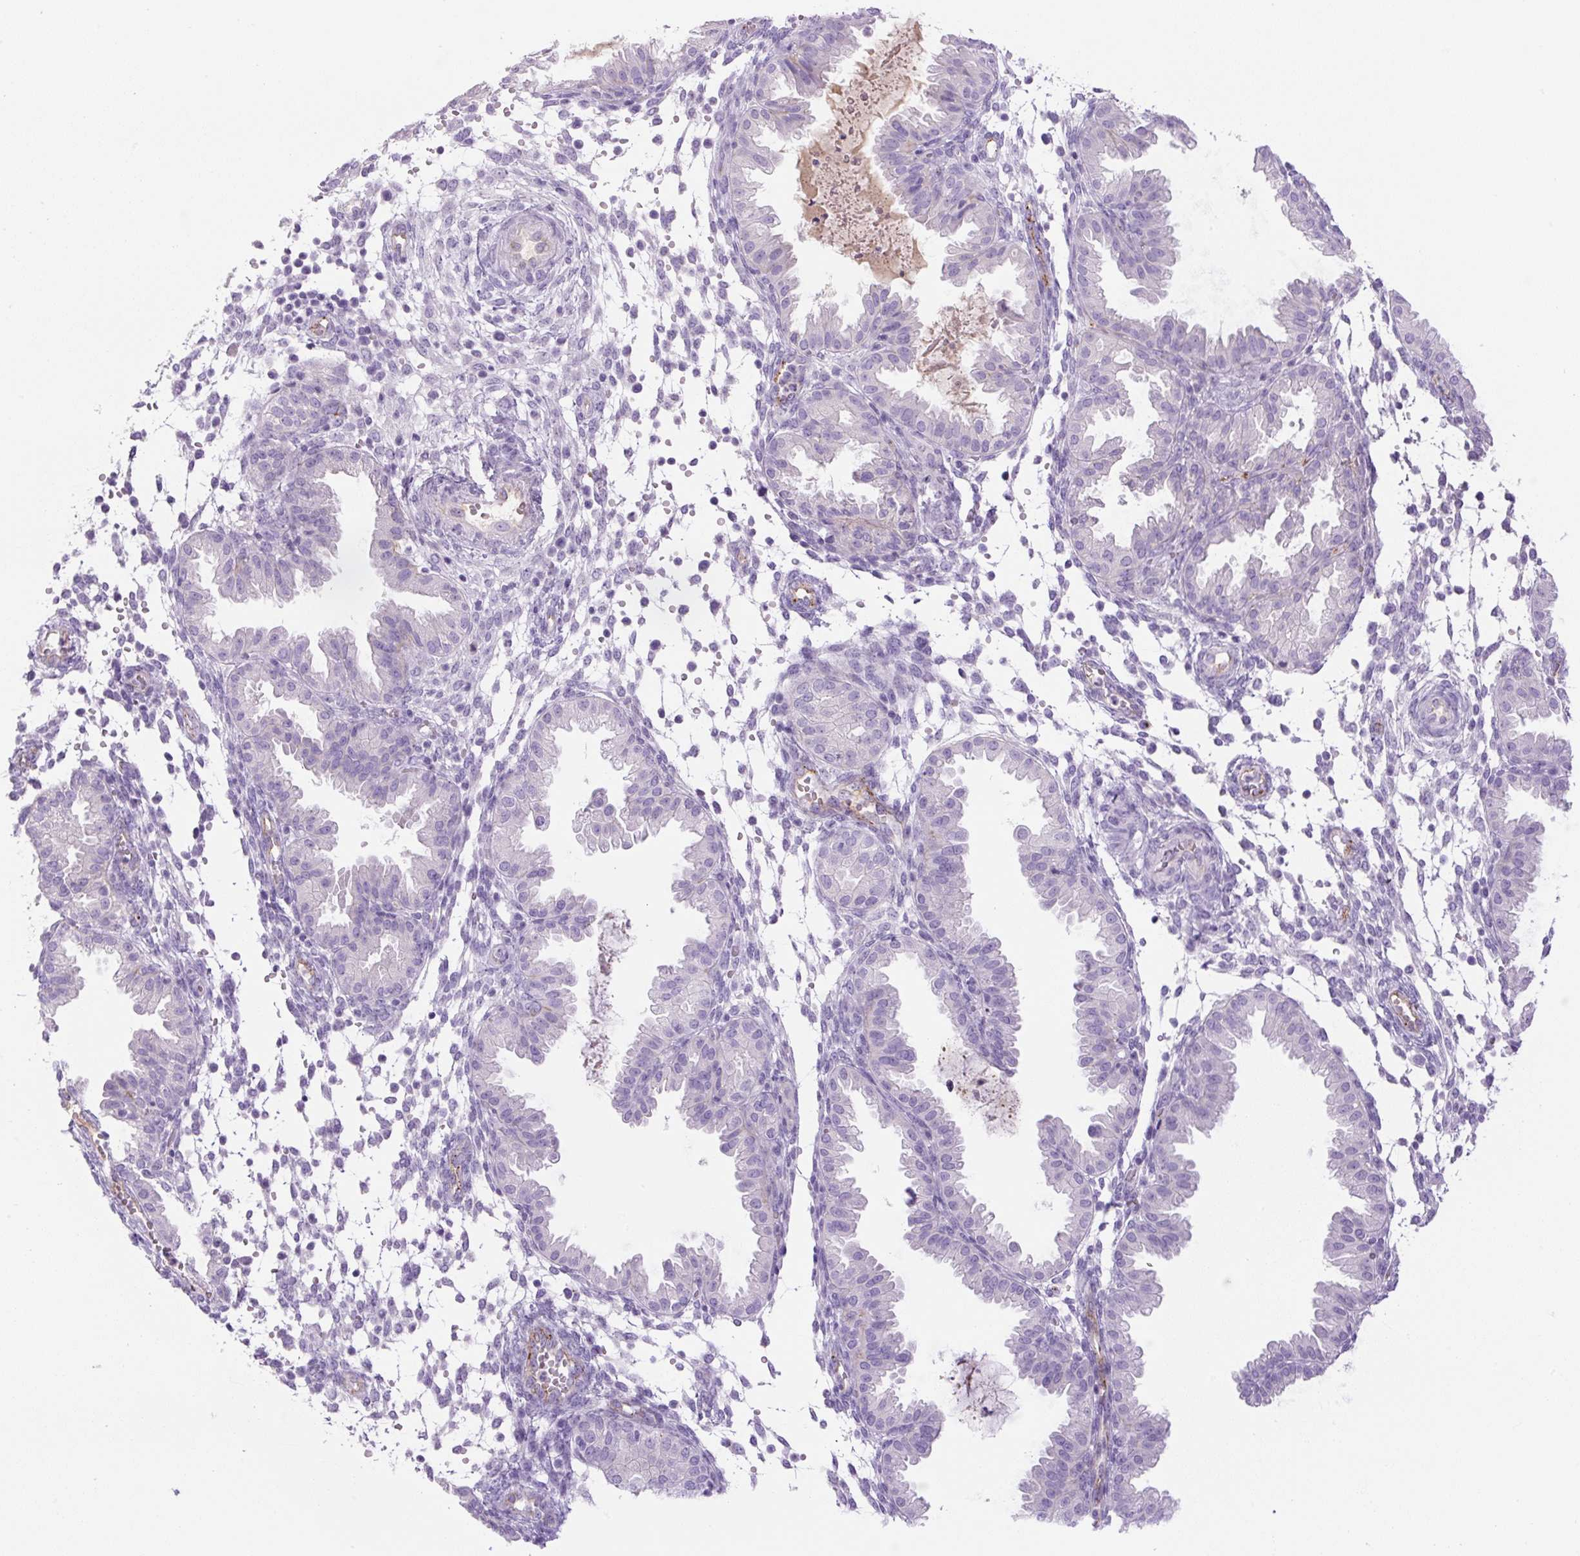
{"staining": {"intensity": "negative", "quantity": "none", "location": "none"}, "tissue": "endometrium", "cell_type": "Cells in endometrial stroma", "image_type": "normal", "snomed": [{"axis": "morphology", "description": "Normal tissue, NOS"}, {"axis": "topography", "description": "Endometrium"}], "caption": "This is an immunohistochemistry histopathology image of benign human endometrium. There is no expression in cells in endometrial stroma.", "gene": "RSPO4", "patient": {"sex": "female", "age": 33}}